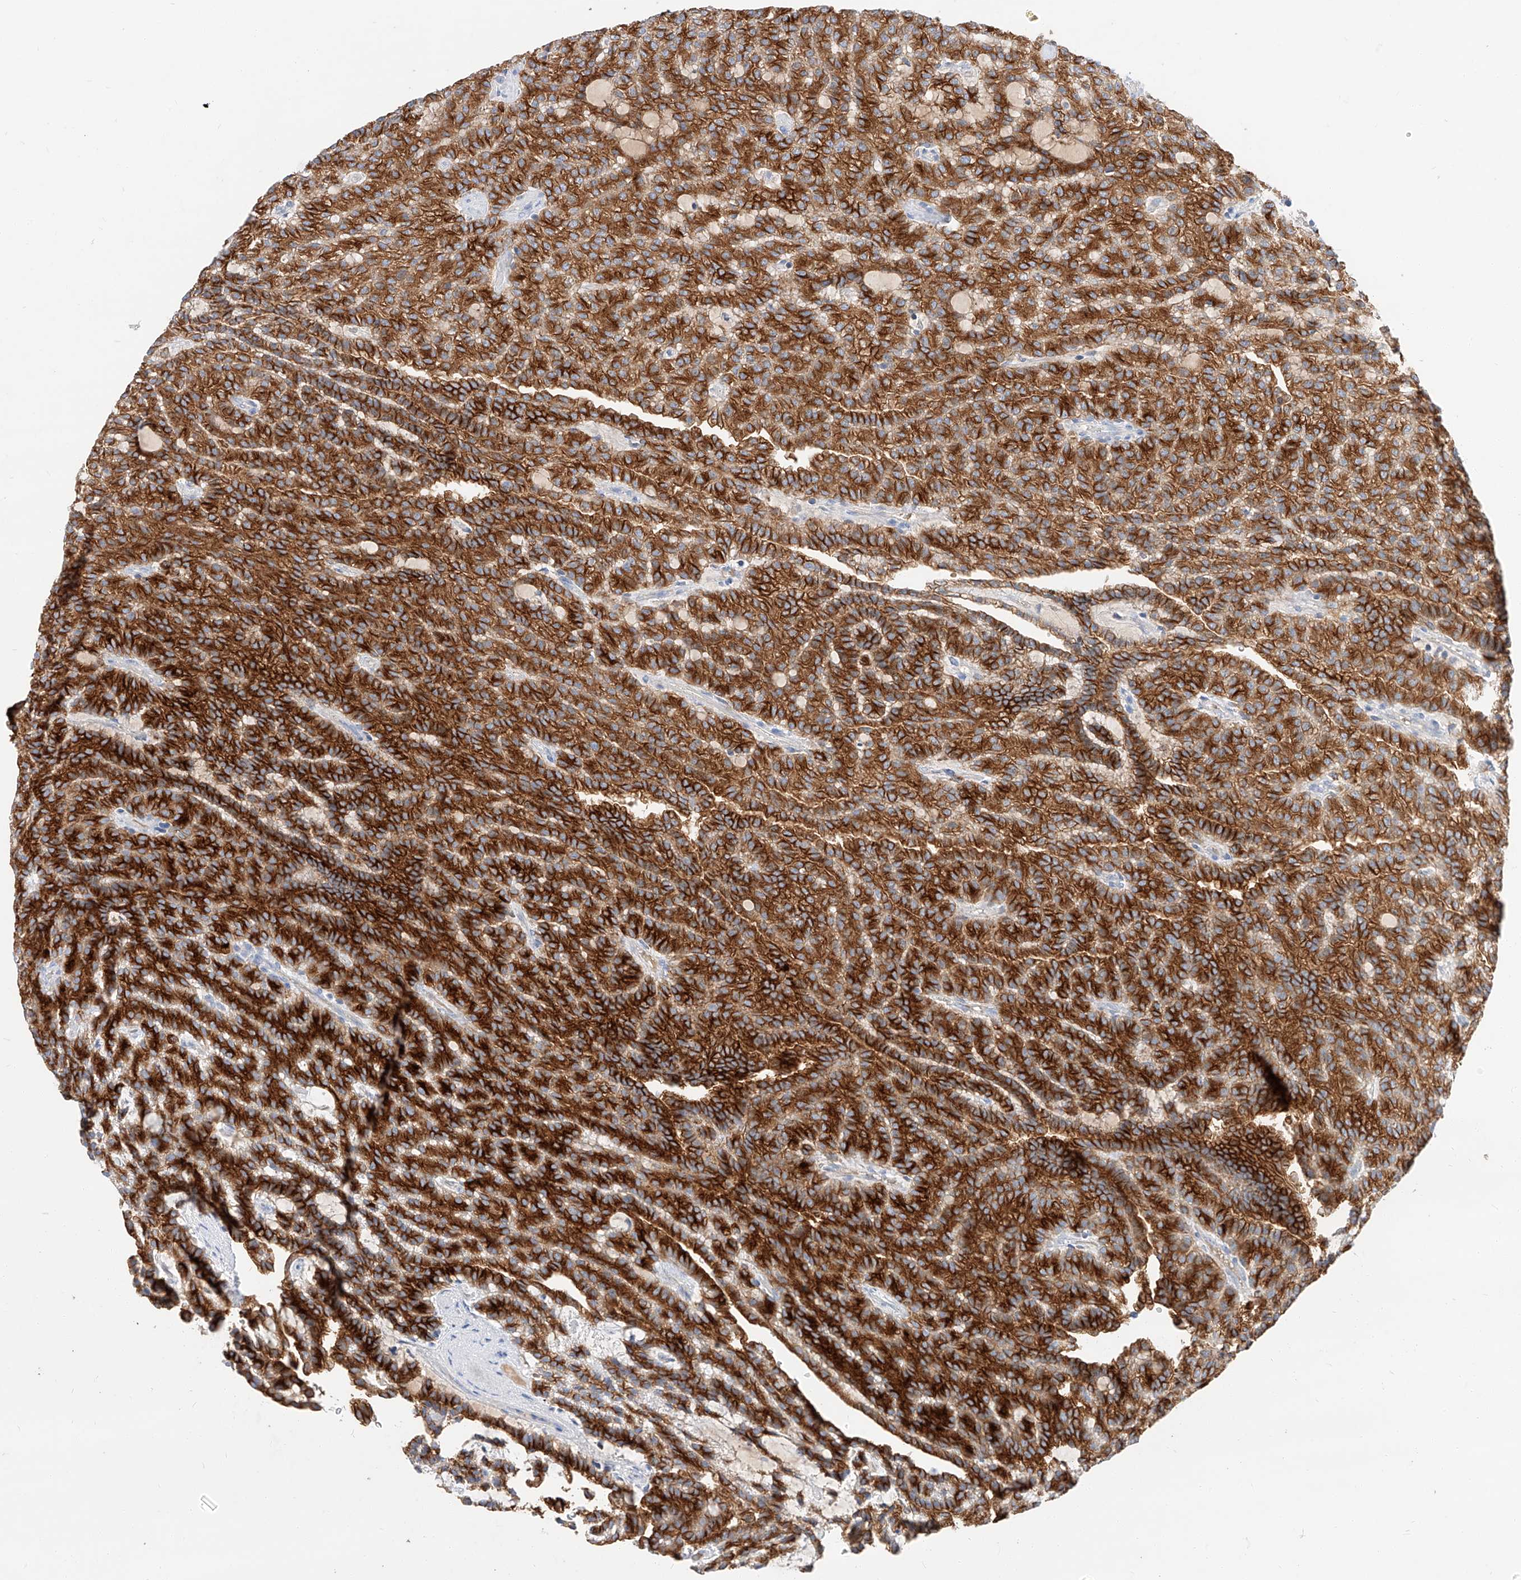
{"staining": {"intensity": "strong", "quantity": ">75%", "location": "cytoplasmic/membranous"}, "tissue": "renal cancer", "cell_type": "Tumor cells", "image_type": "cancer", "snomed": [{"axis": "morphology", "description": "Adenocarcinoma, NOS"}, {"axis": "topography", "description": "Kidney"}], "caption": "There is high levels of strong cytoplasmic/membranous positivity in tumor cells of renal adenocarcinoma, as demonstrated by immunohistochemical staining (brown color).", "gene": "MAP7", "patient": {"sex": "male", "age": 63}}